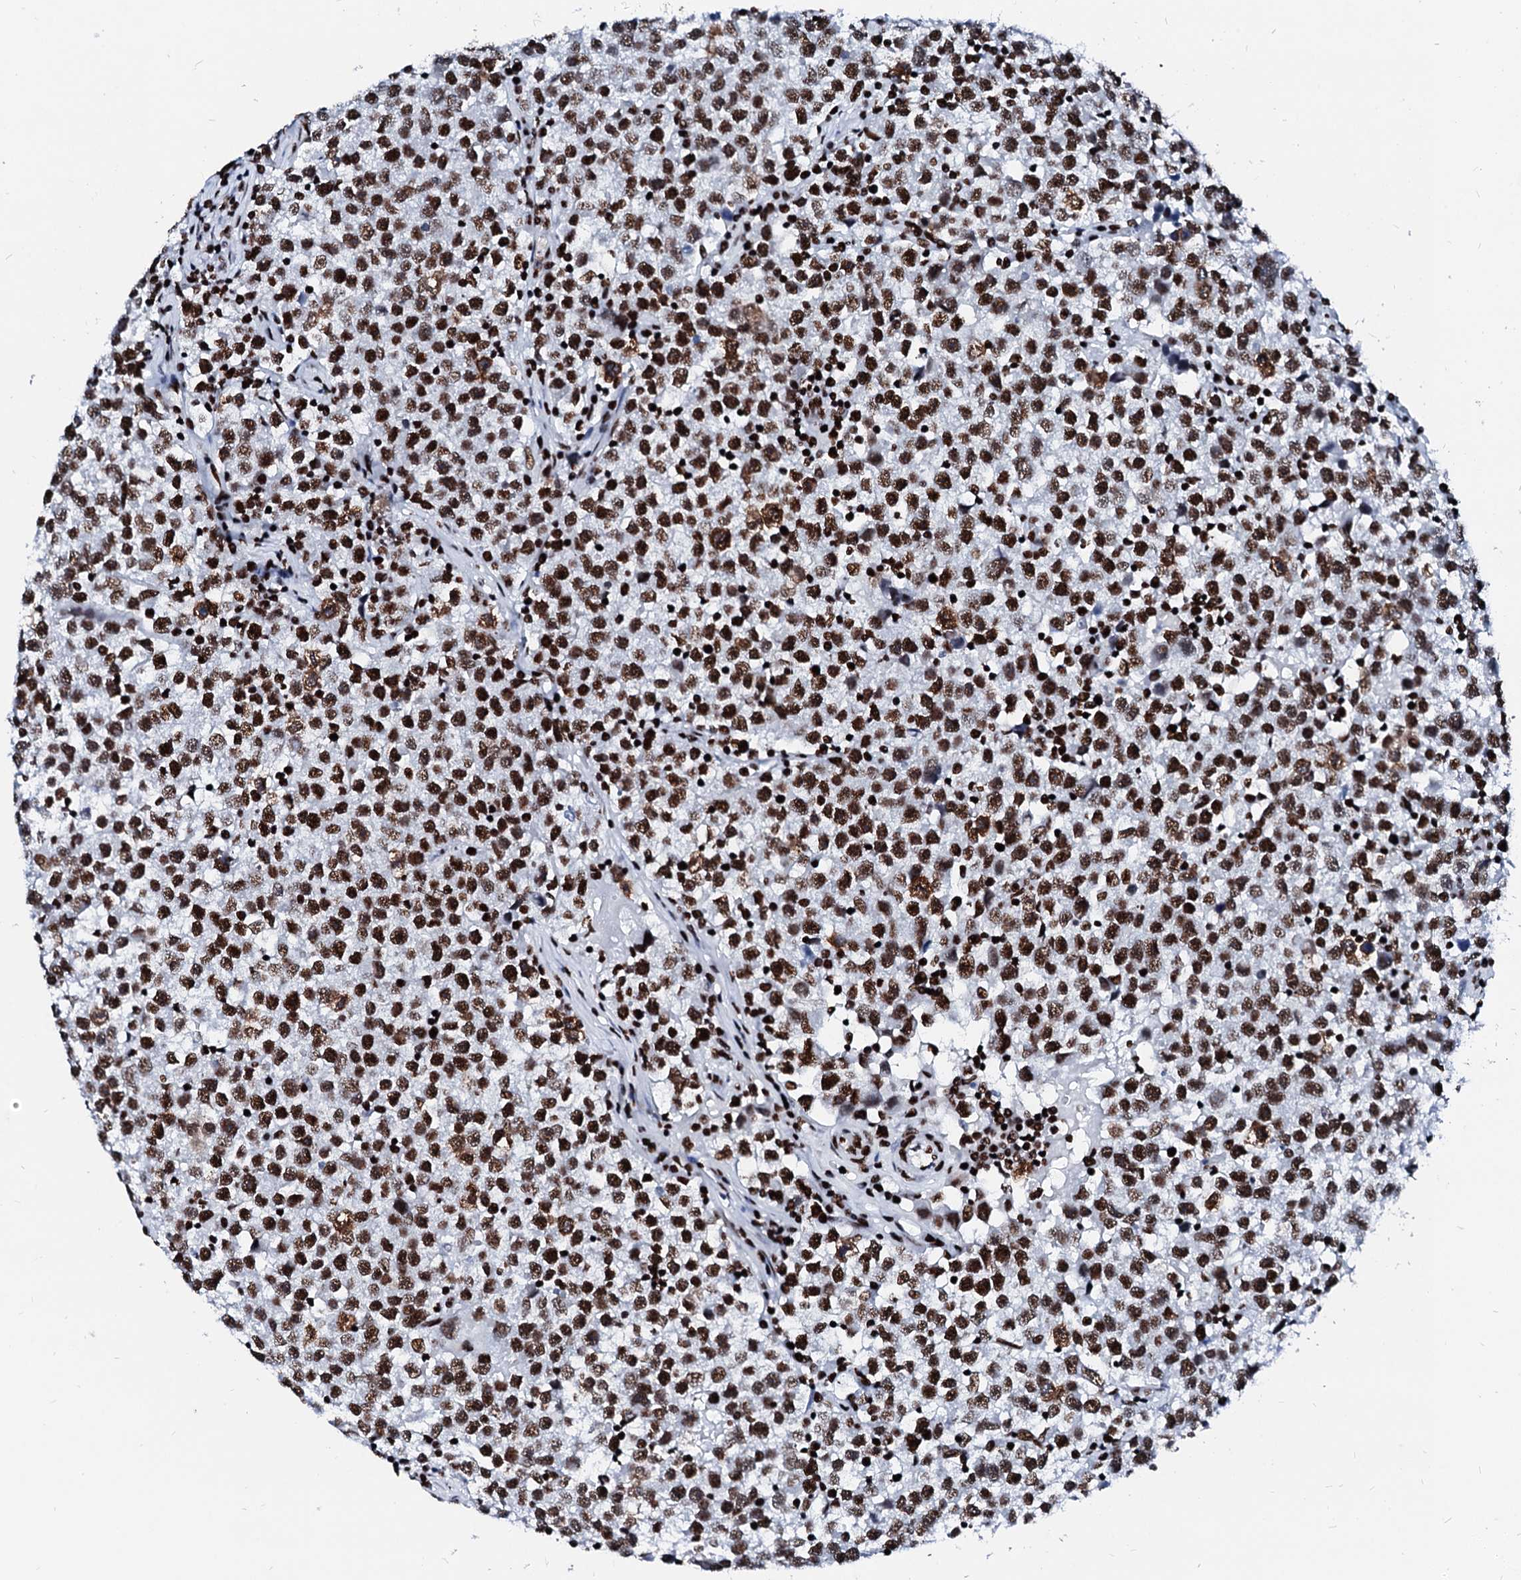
{"staining": {"intensity": "strong", "quantity": ">75%", "location": "nuclear"}, "tissue": "testis cancer", "cell_type": "Tumor cells", "image_type": "cancer", "snomed": [{"axis": "morphology", "description": "Seminoma, NOS"}, {"axis": "topography", "description": "Testis"}], "caption": "This is an image of immunohistochemistry staining of testis seminoma, which shows strong expression in the nuclear of tumor cells.", "gene": "RALY", "patient": {"sex": "male", "age": 22}}